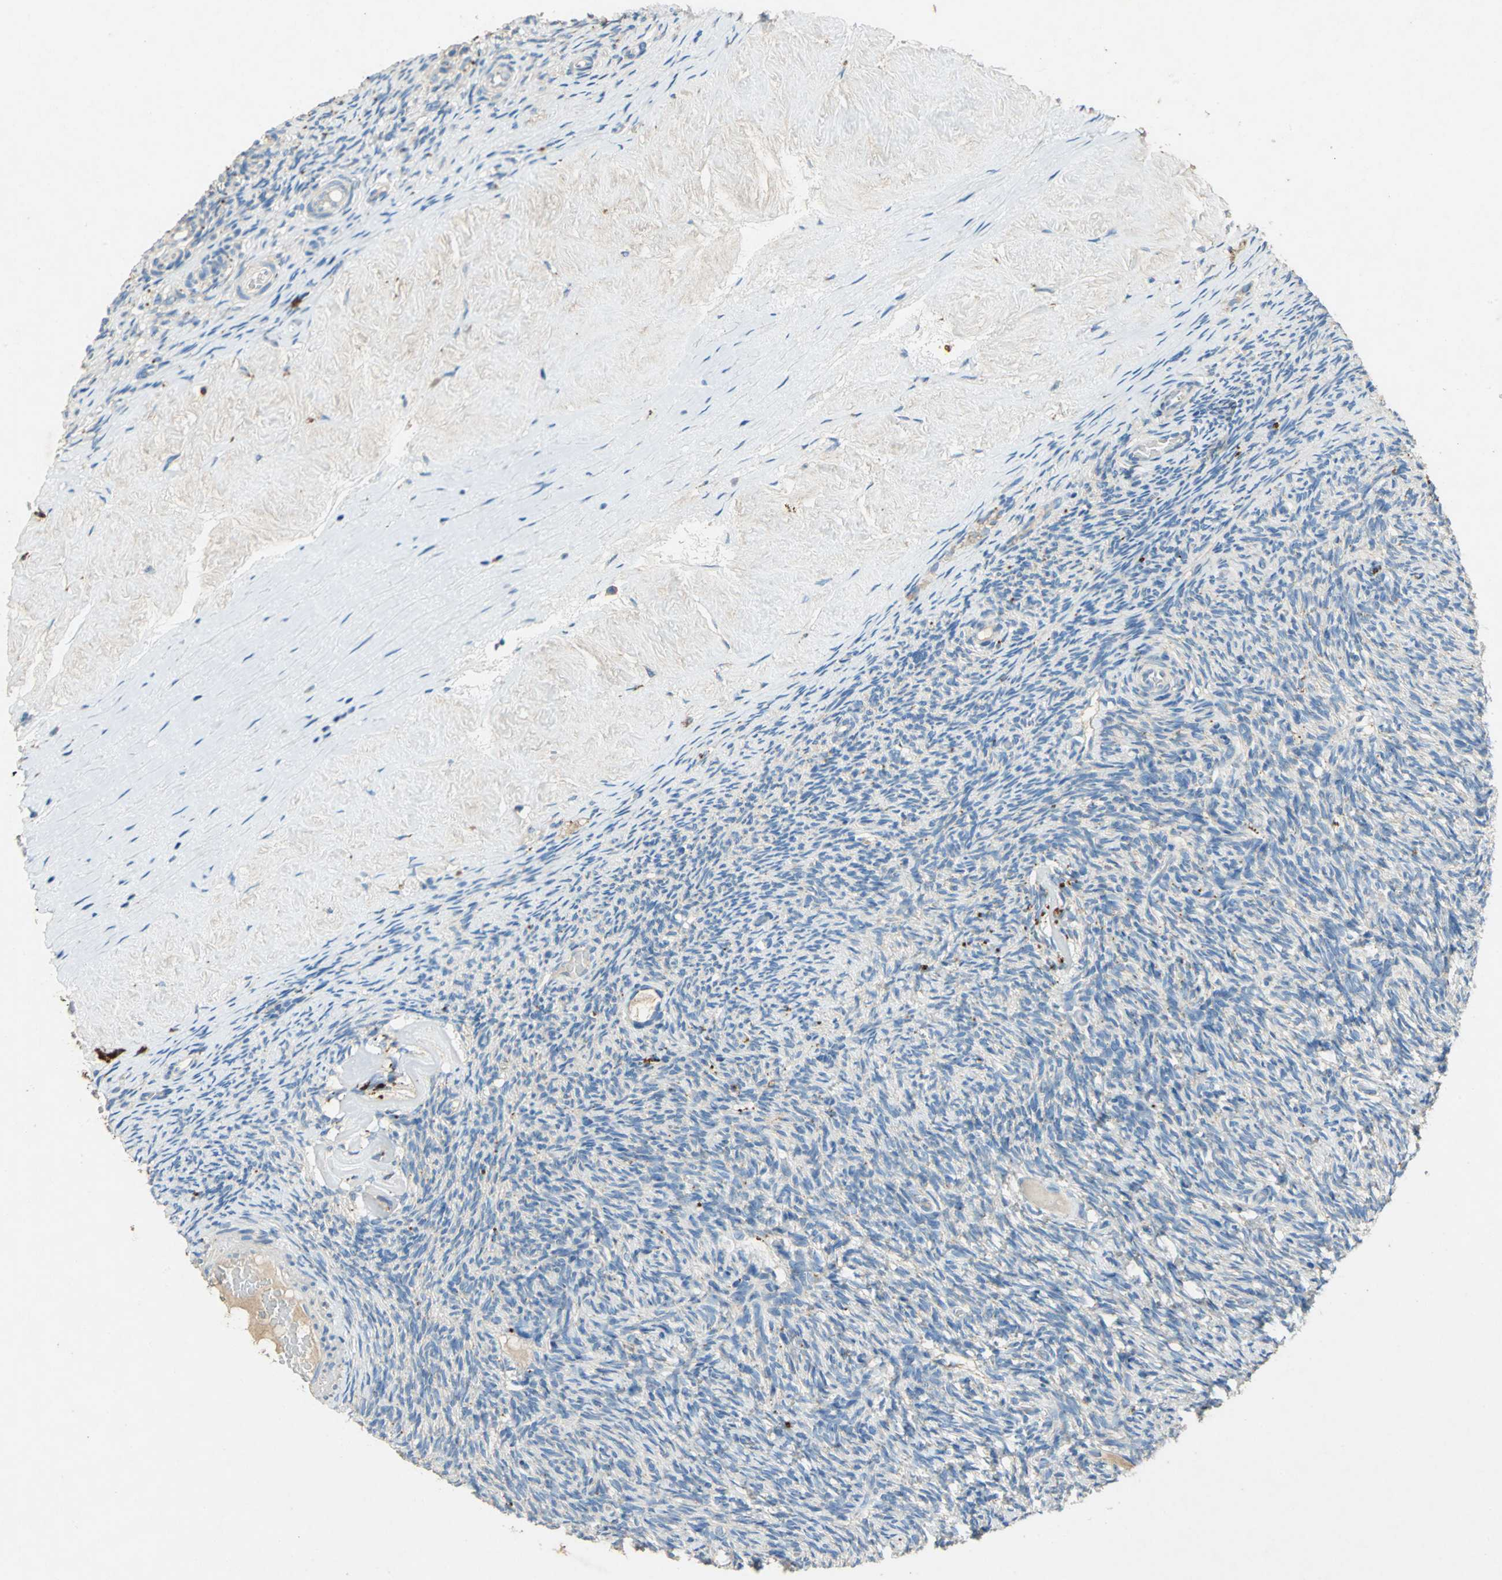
{"staining": {"intensity": "weak", "quantity": ">75%", "location": "cytoplasmic/membranous"}, "tissue": "ovary", "cell_type": "Follicle cells", "image_type": "normal", "snomed": [{"axis": "morphology", "description": "Normal tissue, NOS"}, {"axis": "topography", "description": "Ovary"}], "caption": "Immunohistochemical staining of normal ovary exhibits weak cytoplasmic/membranous protein positivity in about >75% of follicle cells.", "gene": "ADAMTS5", "patient": {"sex": "female", "age": 60}}